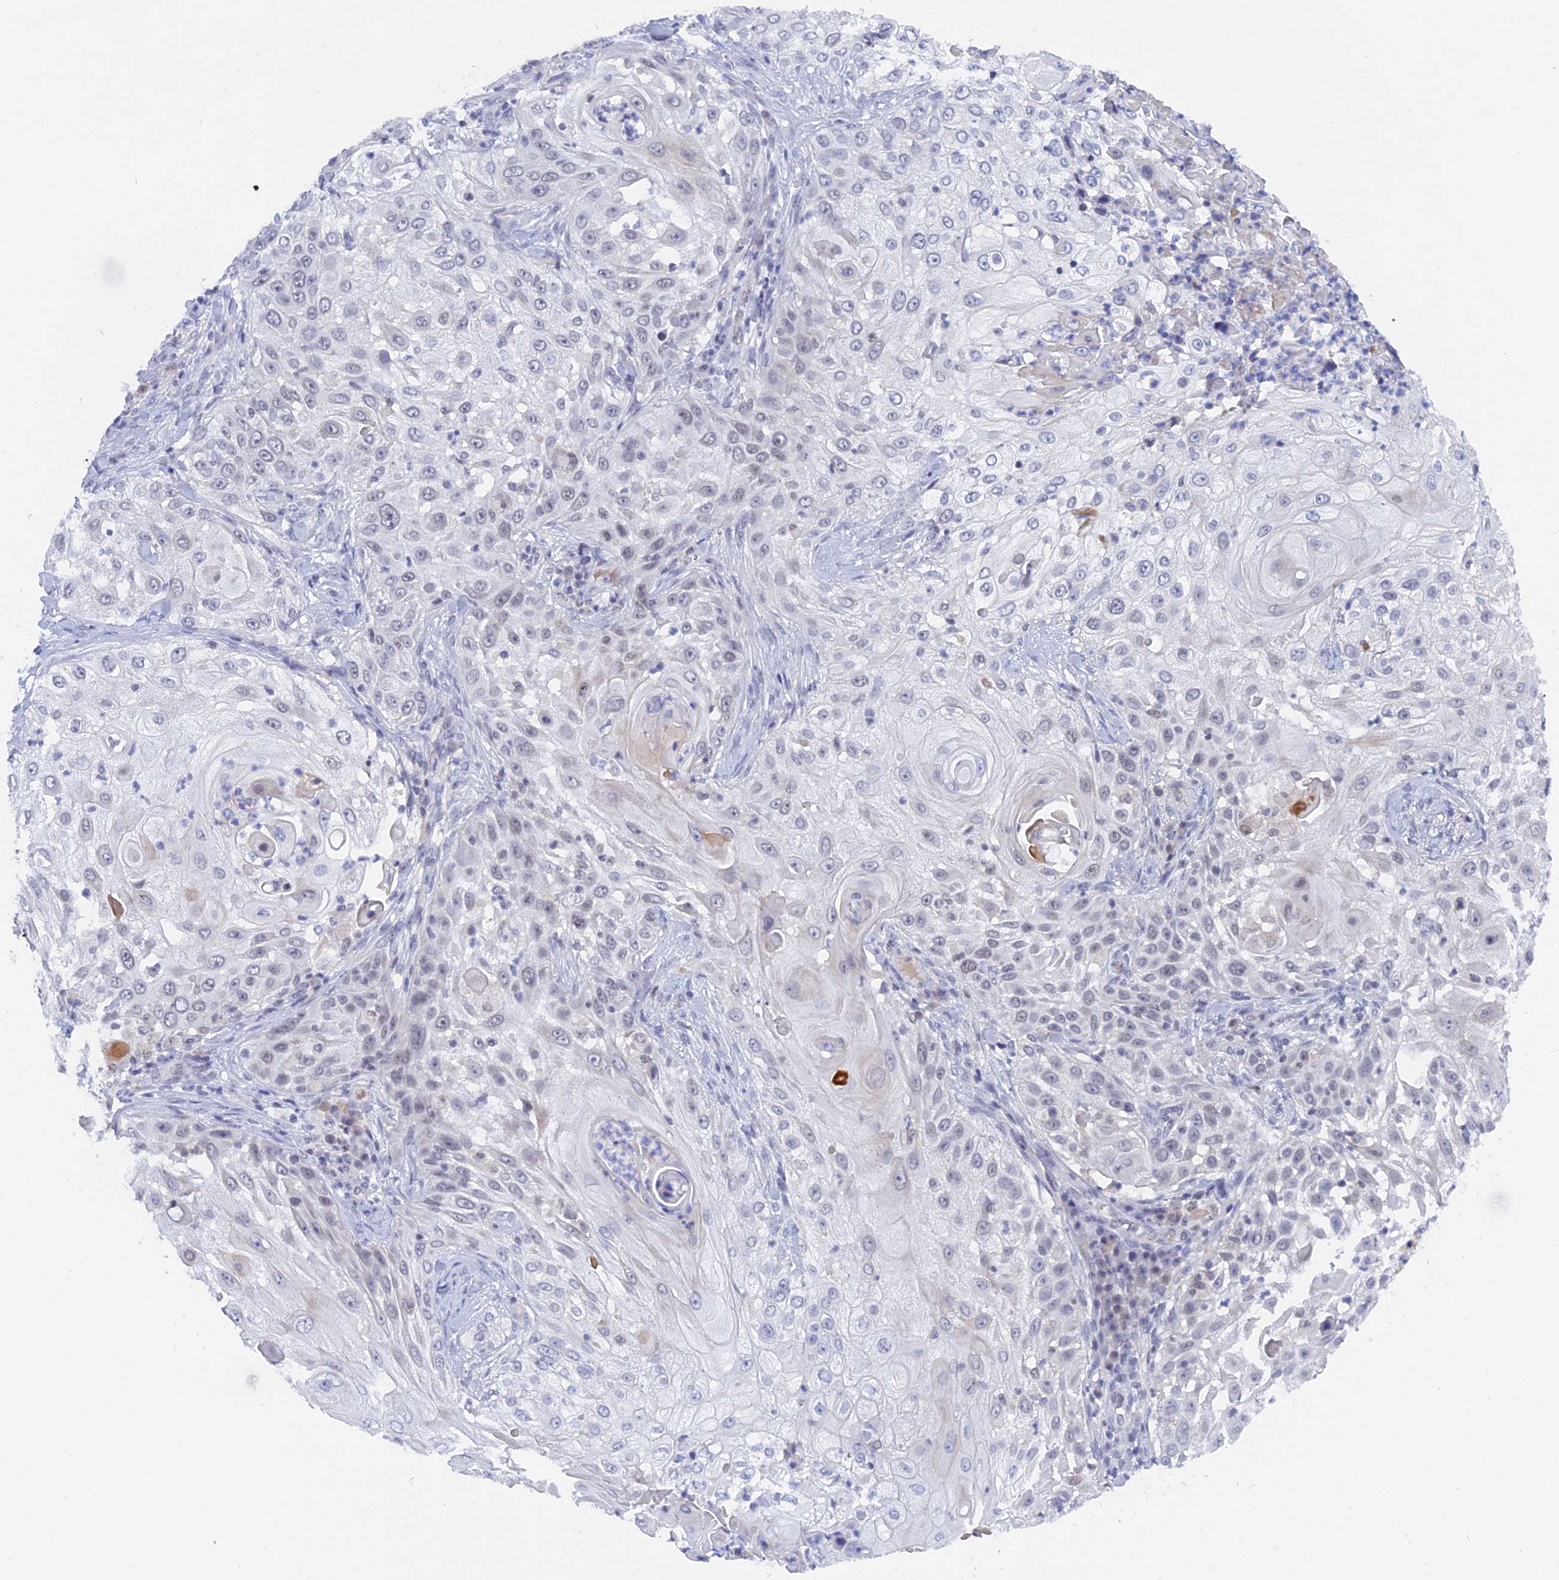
{"staining": {"intensity": "negative", "quantity": "none", "location": "none"}, "tissue": "skin cancer", "cell_type": "Tumor cells", "image_type": "cancer", "snomed": [{"axis": "morphology", "description": "Squamous cell carcinoma, NOS"}, {"axis": "topography", "description": "Skin"}], "caption": "The image reveals no significant staining in tumor cells of skin cancer.", "gene": "BRD2", "patient": {"sex": "female", "age": 44}}